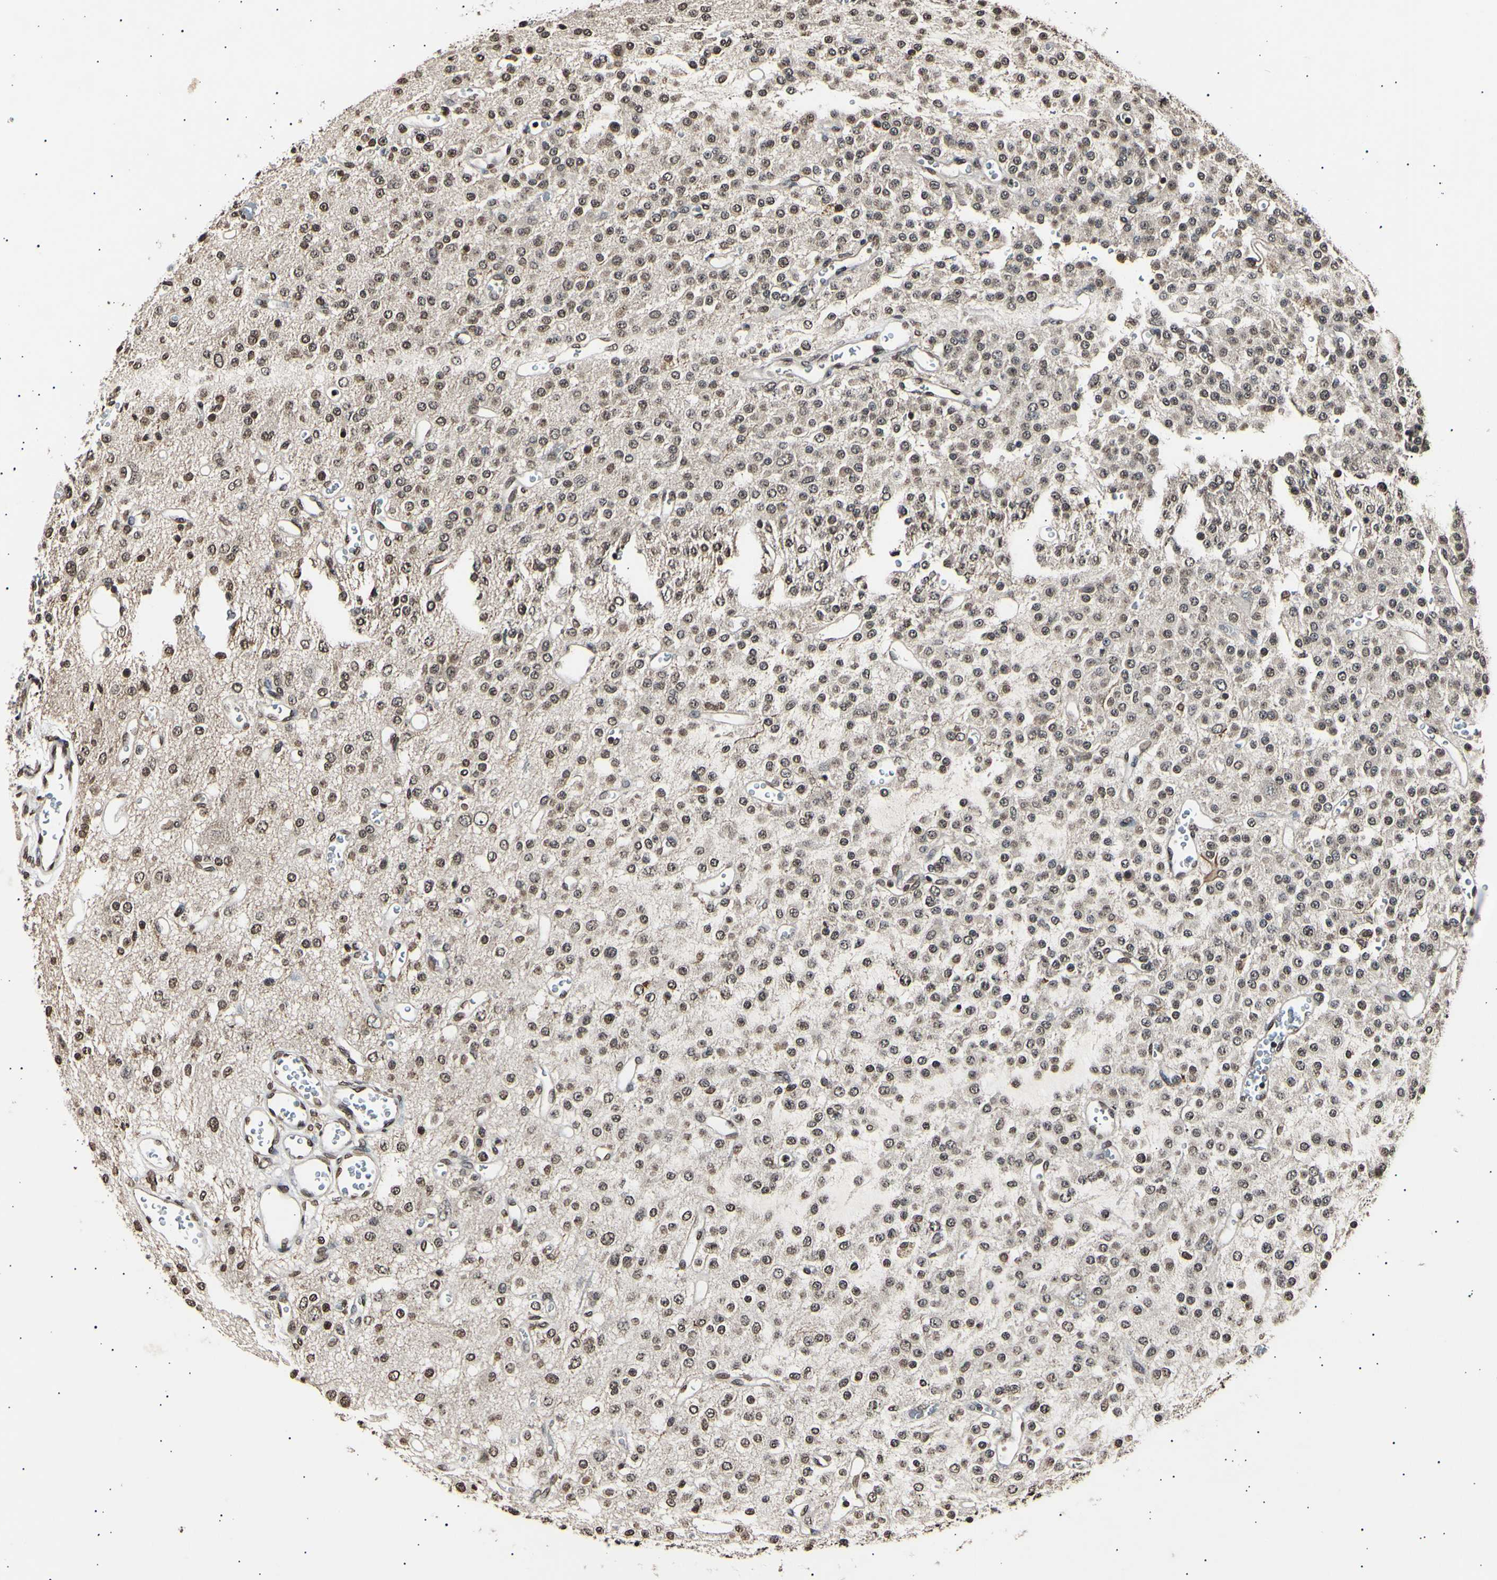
{"staining": {"intensity": "moderate", "quantity": ">75%", "location": "nuclear"}, "tissue": "glioma", "cell_type": "Tumor cells", "image_type": "cancer", "snomed": [{"axis": "morphology", "description": "Glioma, malignant, Low grade"}, {"axis": "topography", "description": "Brain"}], "caption": "Tumor cells show moderate nuclear expression in about >75% of cells in glioma.", "gene": "ANAPC7", "patient": {"sex": "male", "age": 38}}